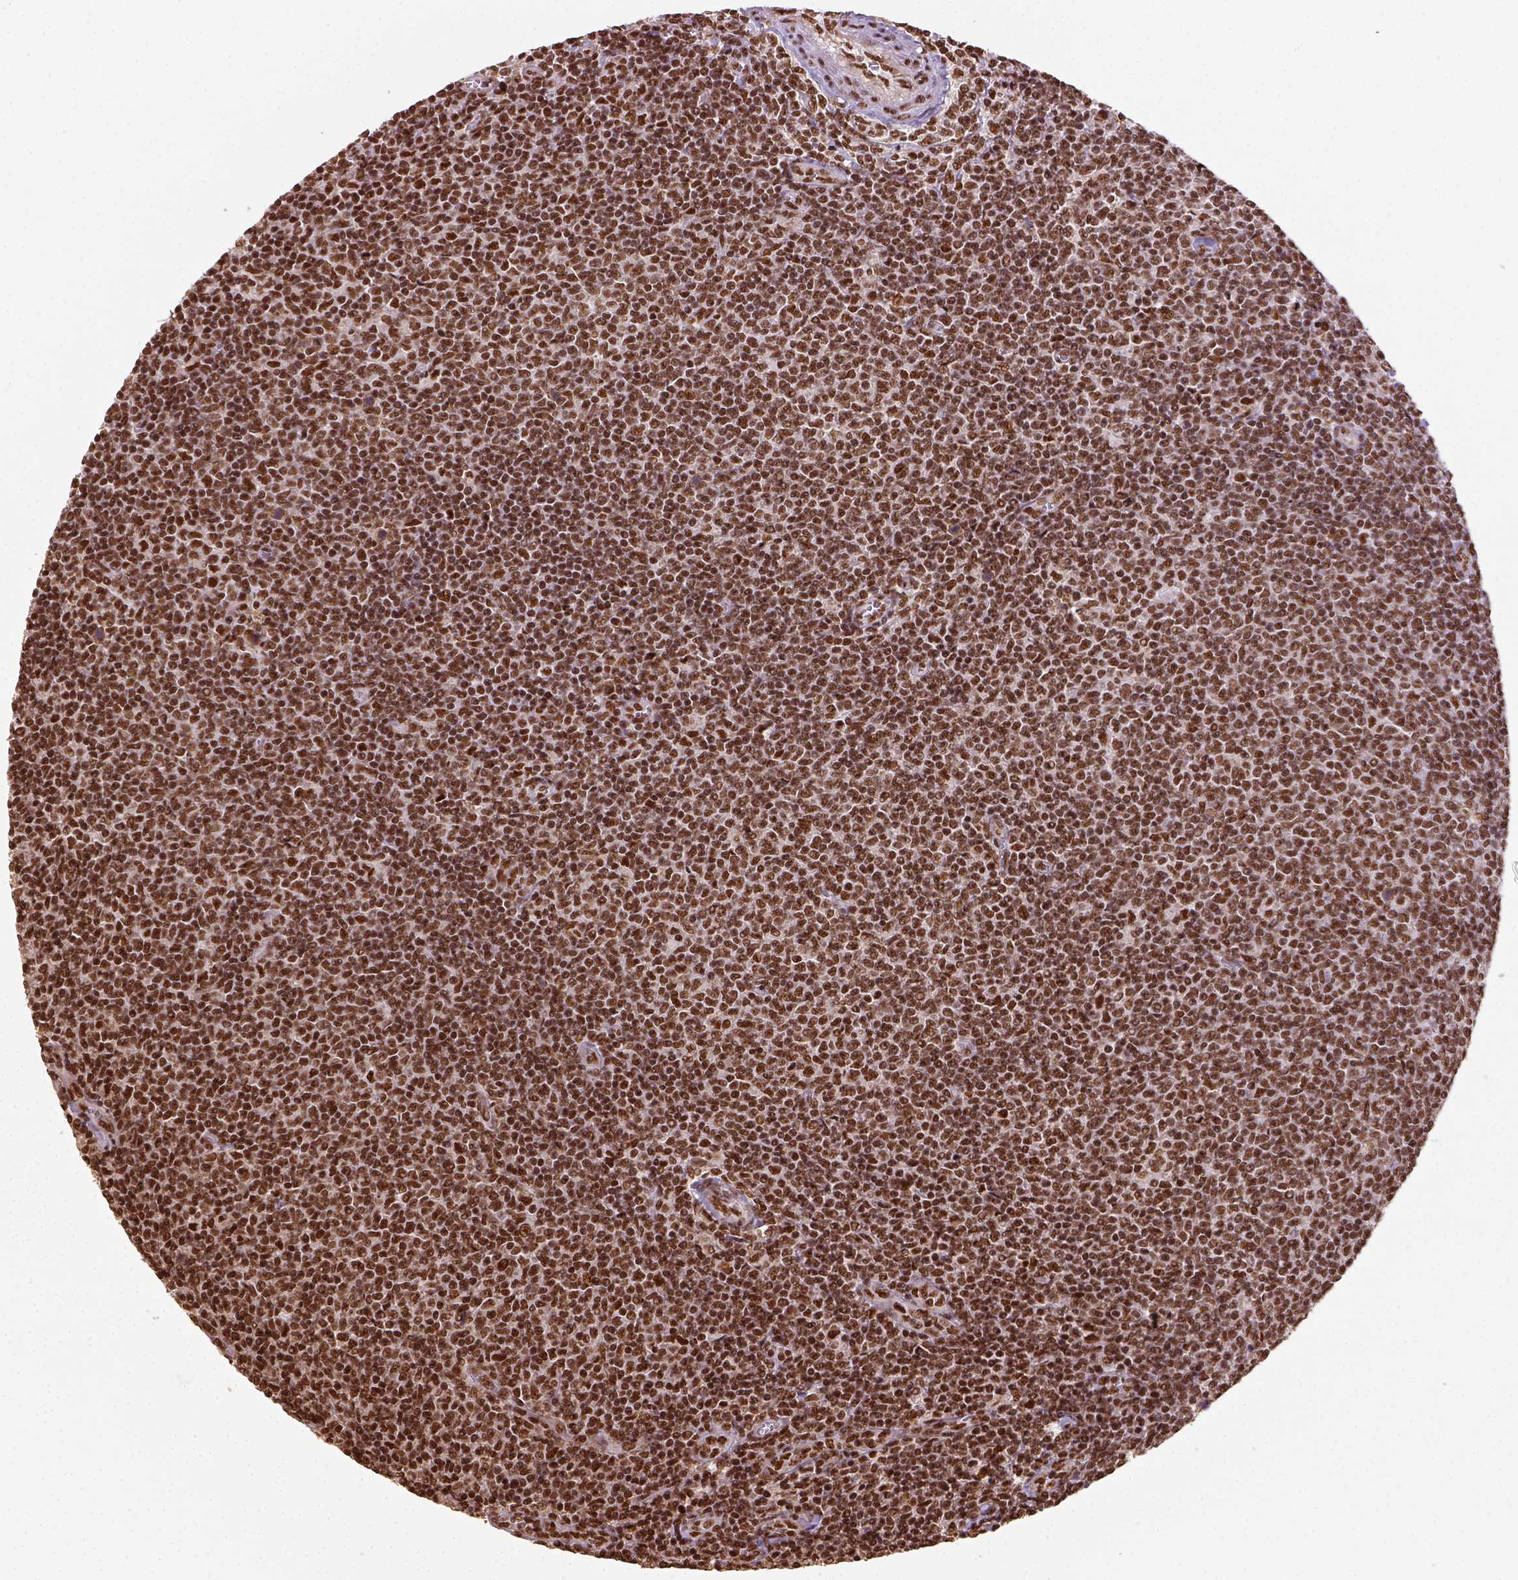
{"staining": {"intensity": "strong", "quantity": ">75%", "location": "nuclear"}, "tissue": "lymphoma", "cell_type": "Tumor cells", "image_type": "cancer", "snomed": [{"axis": "morphology", "description": "Malignant lymphoma, non-Hodgkin's type, Low grade"}, {"axis": "topography", "description": "Lymph node"}], "caption": "This is an image of IHC staining of malignant lymphoma, non-Hodgkin's type (low-grade), which shows strong expression in the nuclear of tumor cells.", "gene": "CCAR1", "patient": {"sex": "male", "age": 52}}